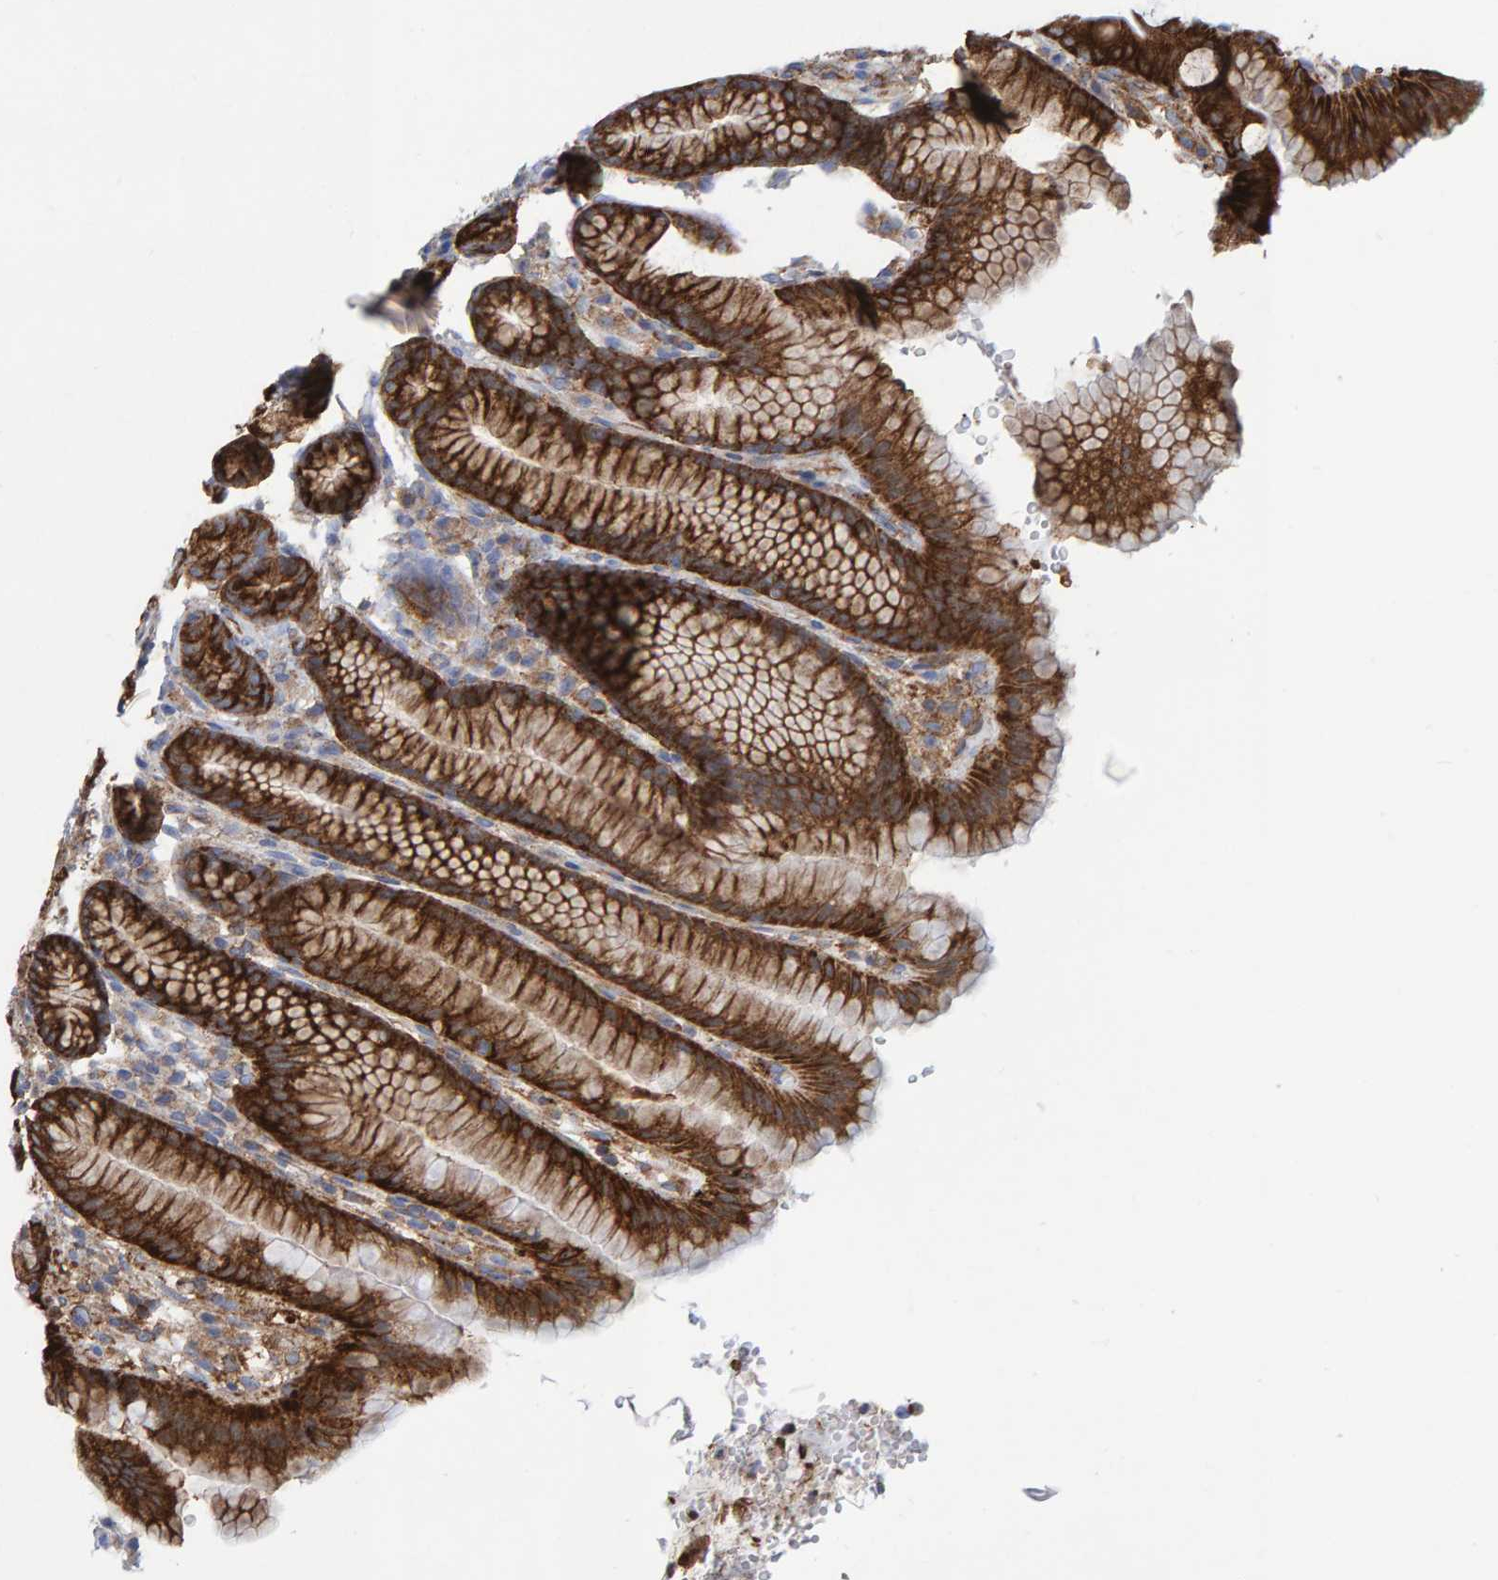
{"staining": {"intensity": "strong", "quantity": ">75%", "location": "cytoplasmic/membranous"}, "tissue": "stomach", "cell_type": "Glandular cells", "image_type": "normal", "snomed": [{"axis": "morphology", "description": "Normal tissue, NOS"}, {"axis": "topography", "description": "Stomach, lower"}], "caption": "DAB (3,3'-diaminobenzidine) immunohistochemical staining of normal stomach demonstrates strong cytoplasmic/membranous protein expression in approximately >75% of glandular cells. (DAB (3,3'-diaminobenzidine) = brown stain, brightfield microscopy at high magnification).", "gene": "MVP", "patient": {"sex": "male", "age": 52}}